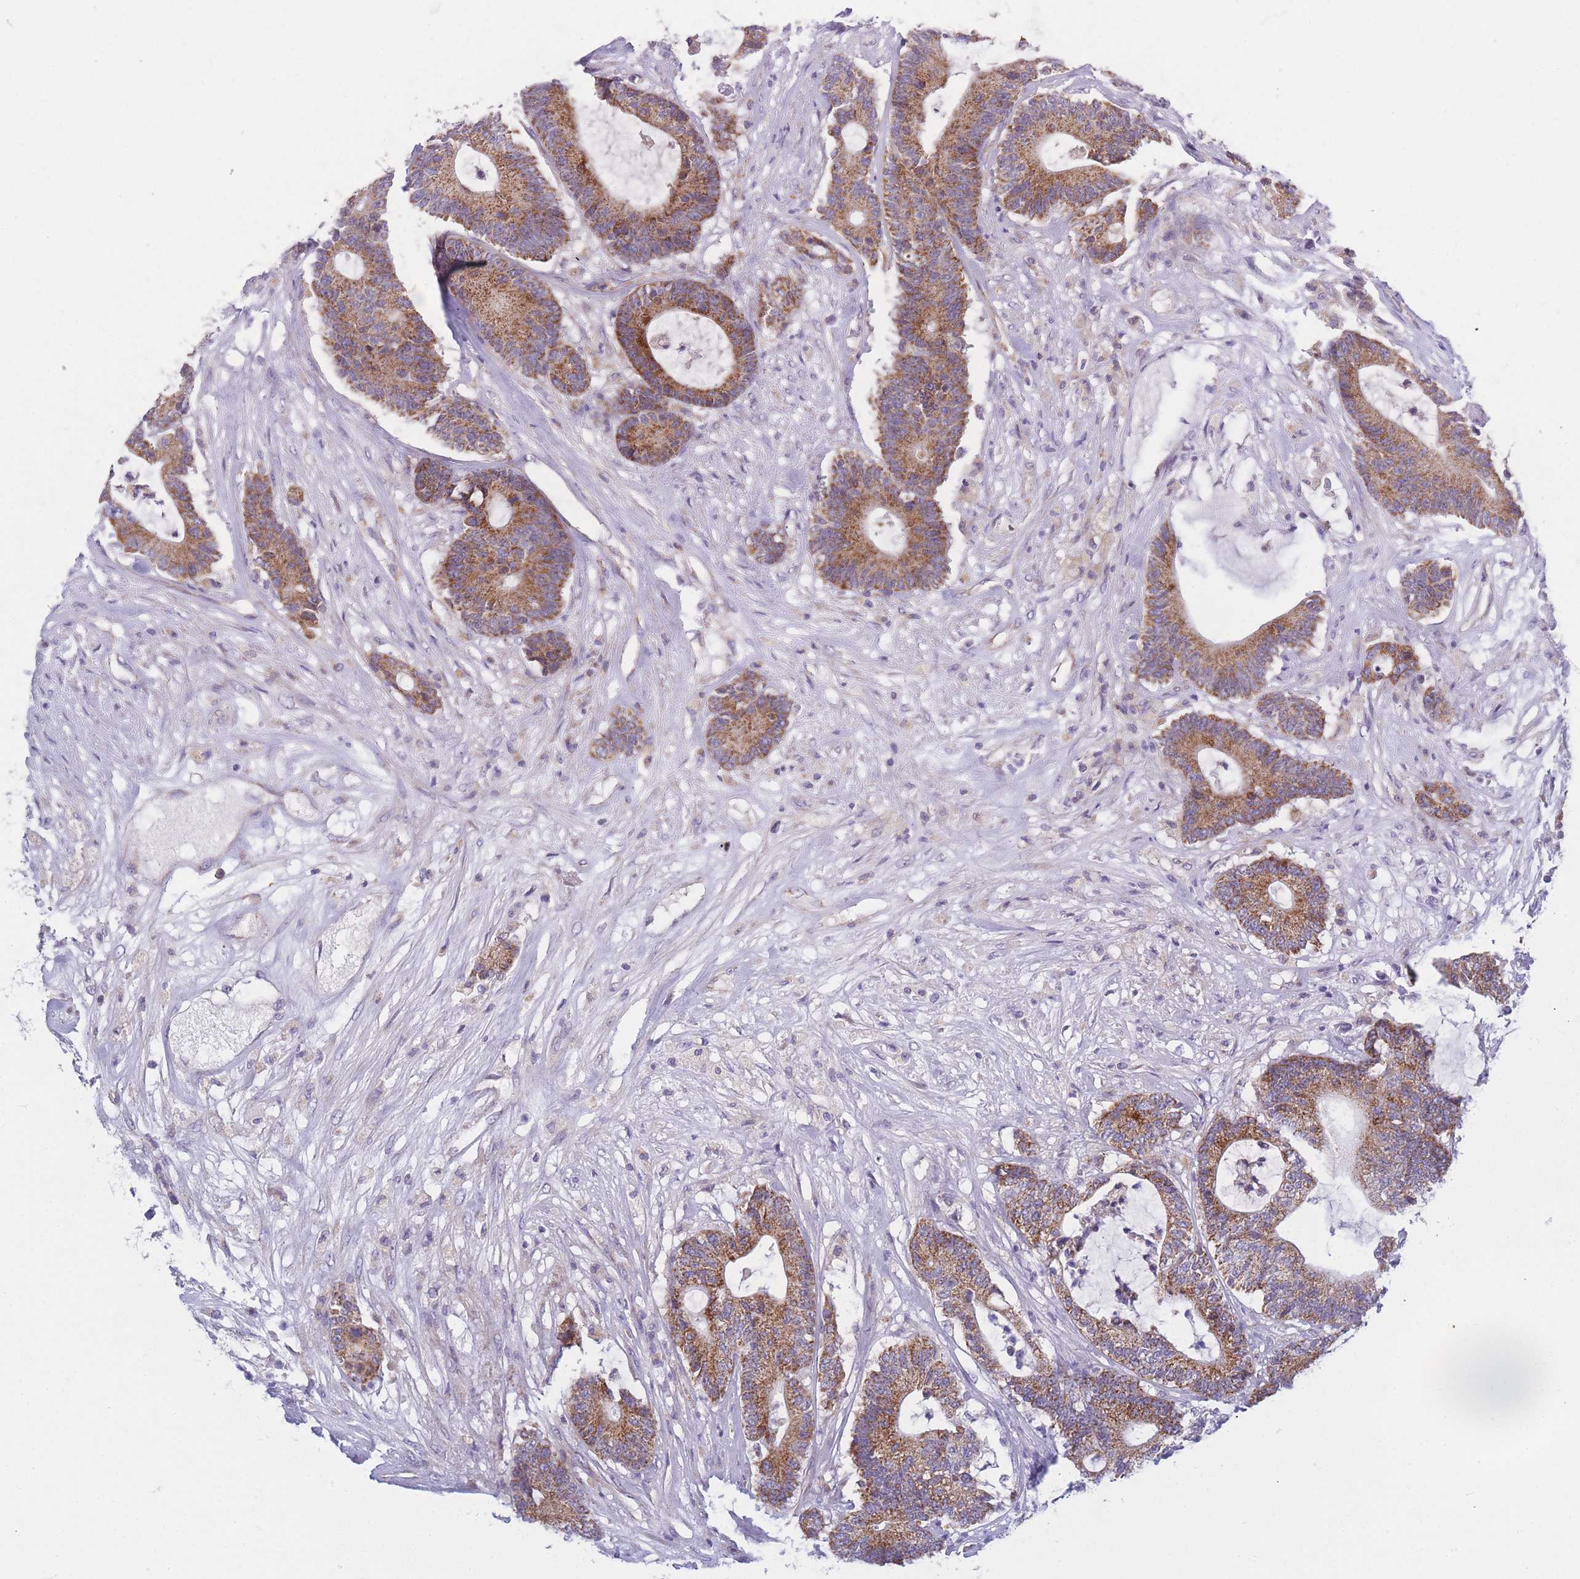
{"staining": {"intensity": "moderate", "quantity": ">75%", "location": "cytoplasmic/membranous"}, "tissue": "colorectal cancer", "cell_type": "Tumor cells", "image_type": "cancer", "snomed": [{"axis": "morphology", "description": "Adenocarcinoma, NOS"}, {"axis": "topography", "description": "Colon"}], "caption": "Moderate cytoplasmic/membranous positivity for a protein is identified in approximately >75% of tumor cells of colorectal adenocarcinoma using immunohistochemistry.", "gene": "MRPS11", "patient": {"sex": "female", "age": 84}}